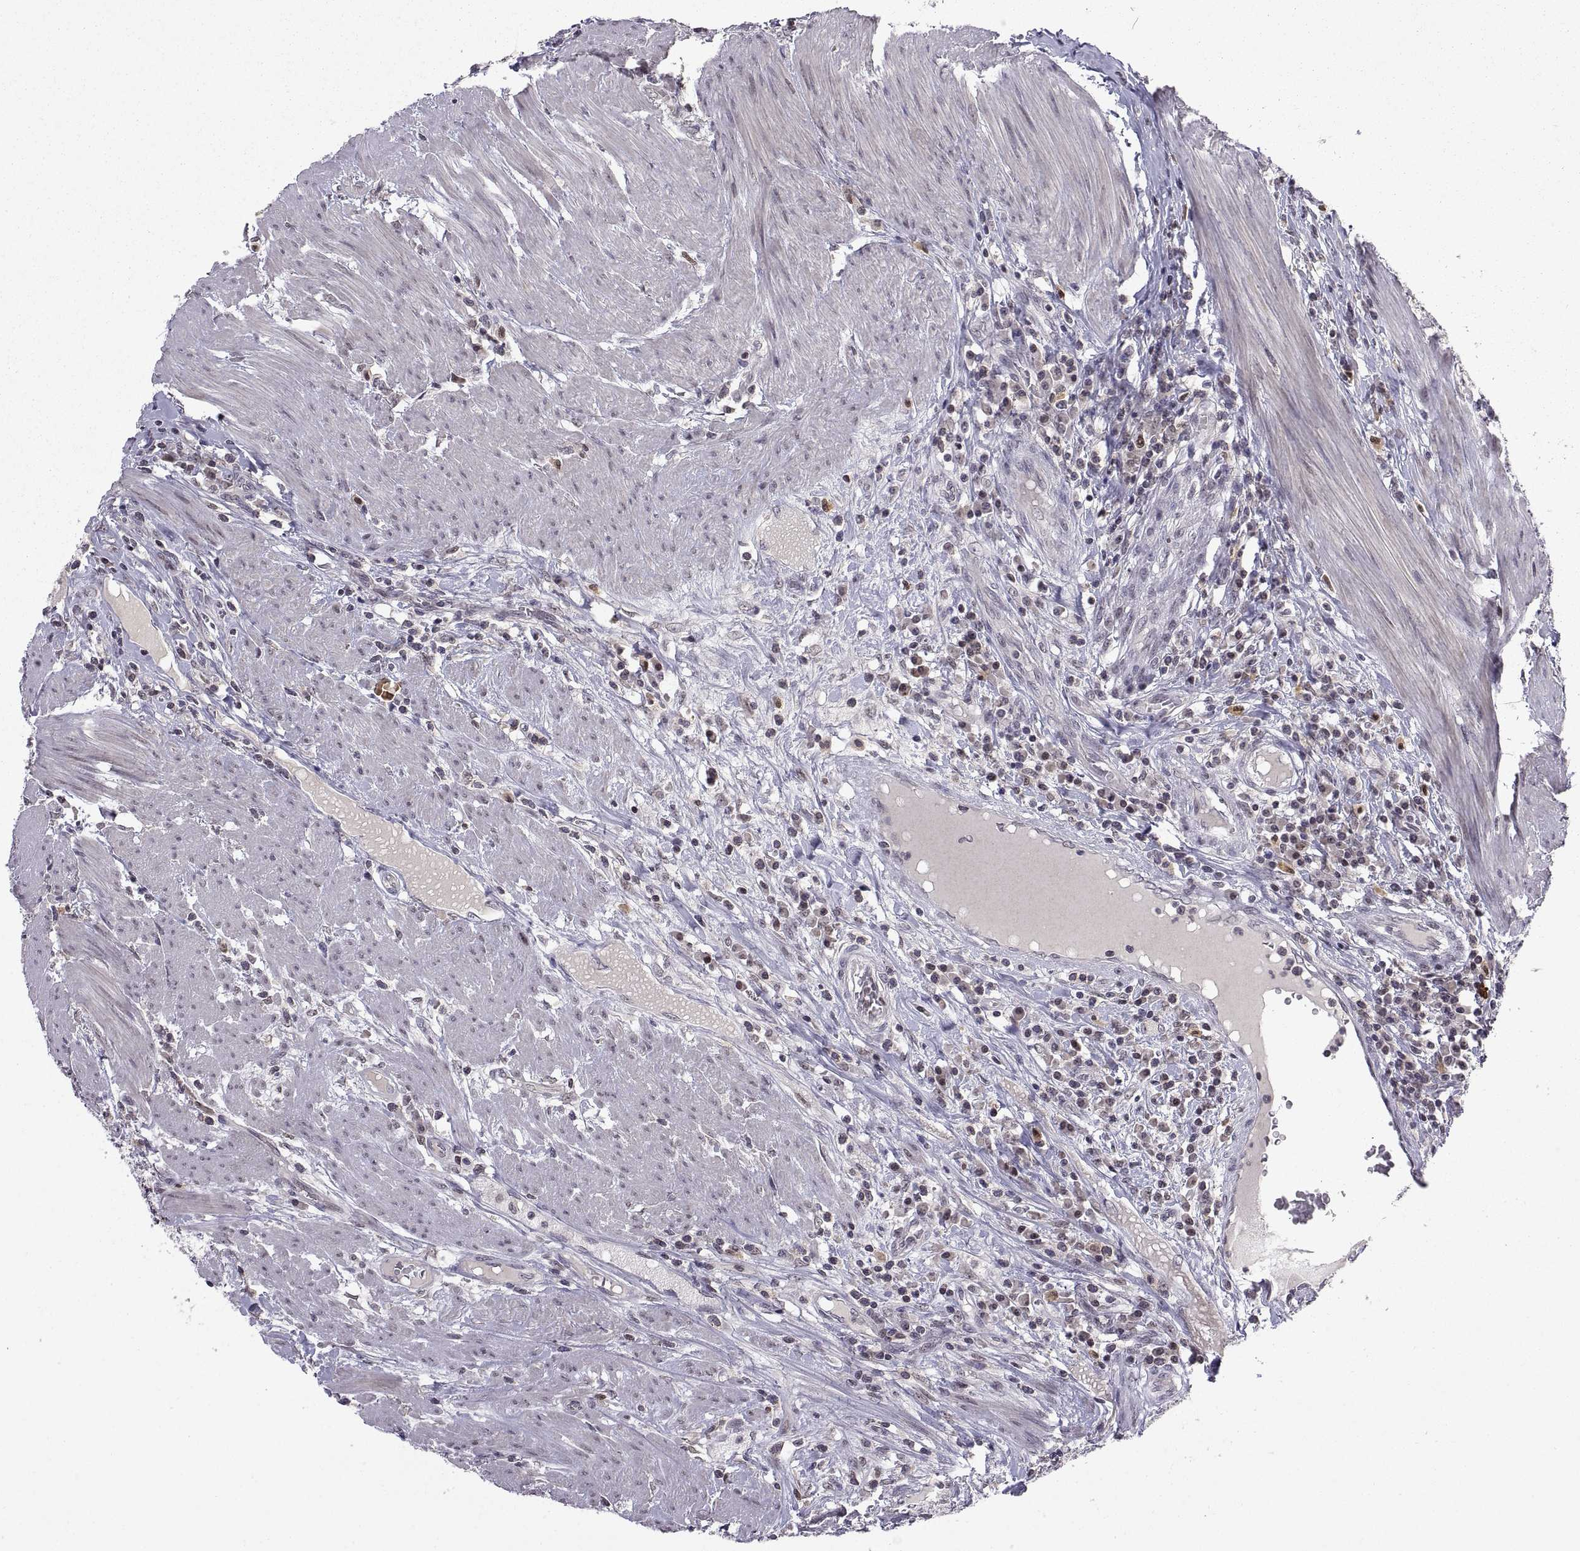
{"staining": {"intensity": "moderate", "quantity": "<25%", "location": "nuclear"}, "tissue": "colorectal cancer", "cell_type": "Tumor cells", "image_type": "cancer", "snomed": [{"axis": "morphology", "description": "Adenocarcinoma, NOS"}, {"axis": "topography", "description": "Colon"}], "caption": "This micrograph shows immunohistochemistry (IHC) staining of human colorectal adenocarcinoma, with low moderate nuclear staining in approximately <25% of tumor cells.", "gene": "CHFR", "patient": {"sex": "male", "age": 53}}